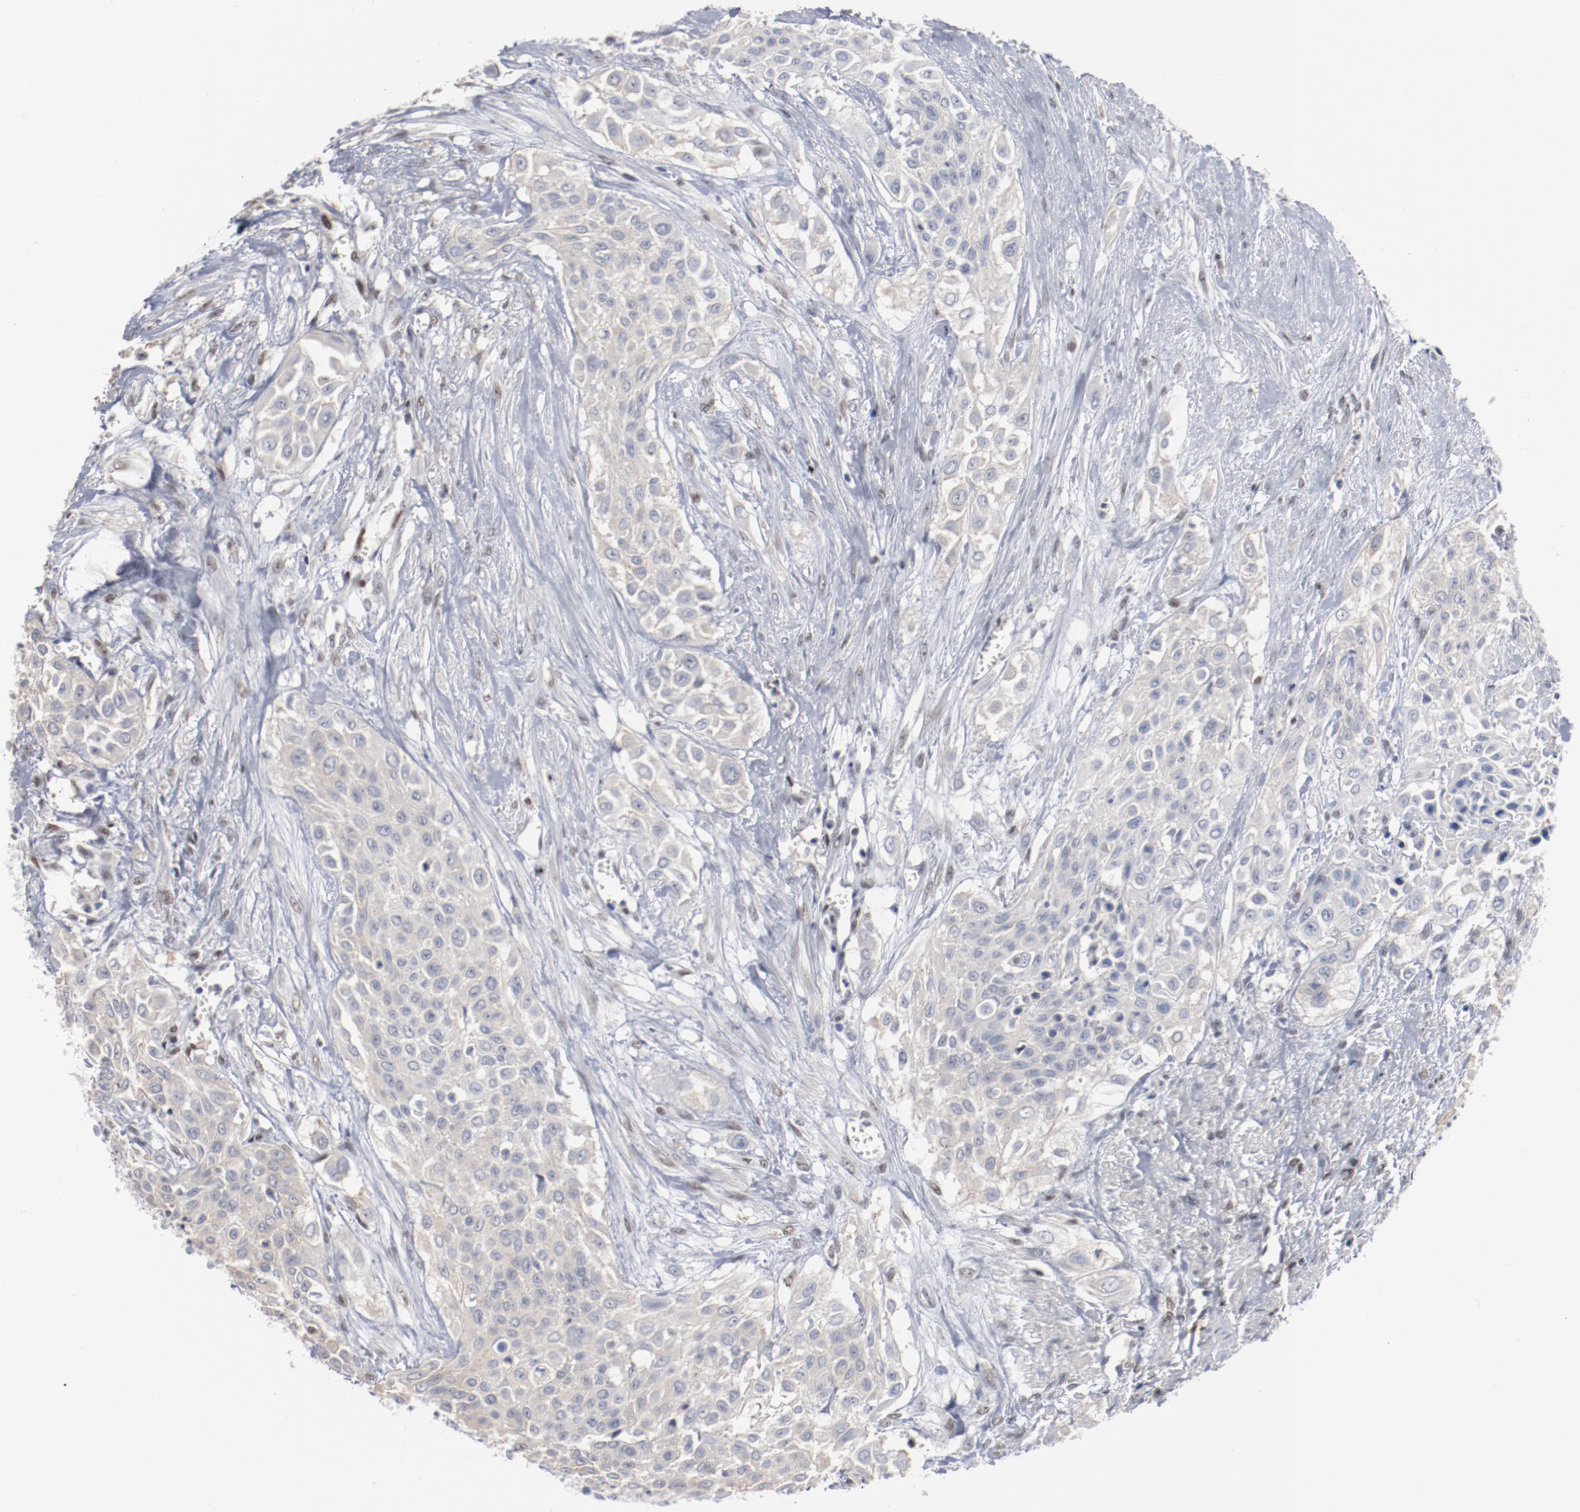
{"staining": {"intensity": "negative", "quantity": "none", "location": "none"}, "tissue": "urothelial cancer", "cell_type": "Tumor cells", "image_type": "cancer", "snomed": [{"axis": "morphology", "description": "Urothelial carcinoma, High grade"}, {"axis": "topography", "description": "Urinary bladder"}], "caption": "Tumor cells show no significant expression in urothelial cancer. (Stains: DAB (3,3'-diaminobenzidine) IHC with hematoxylin counter stain, Microscopy: brightfield microscopy at high magnification).", "gene": "ZEB2", "patient": {"sex": "male", "age": 57}}